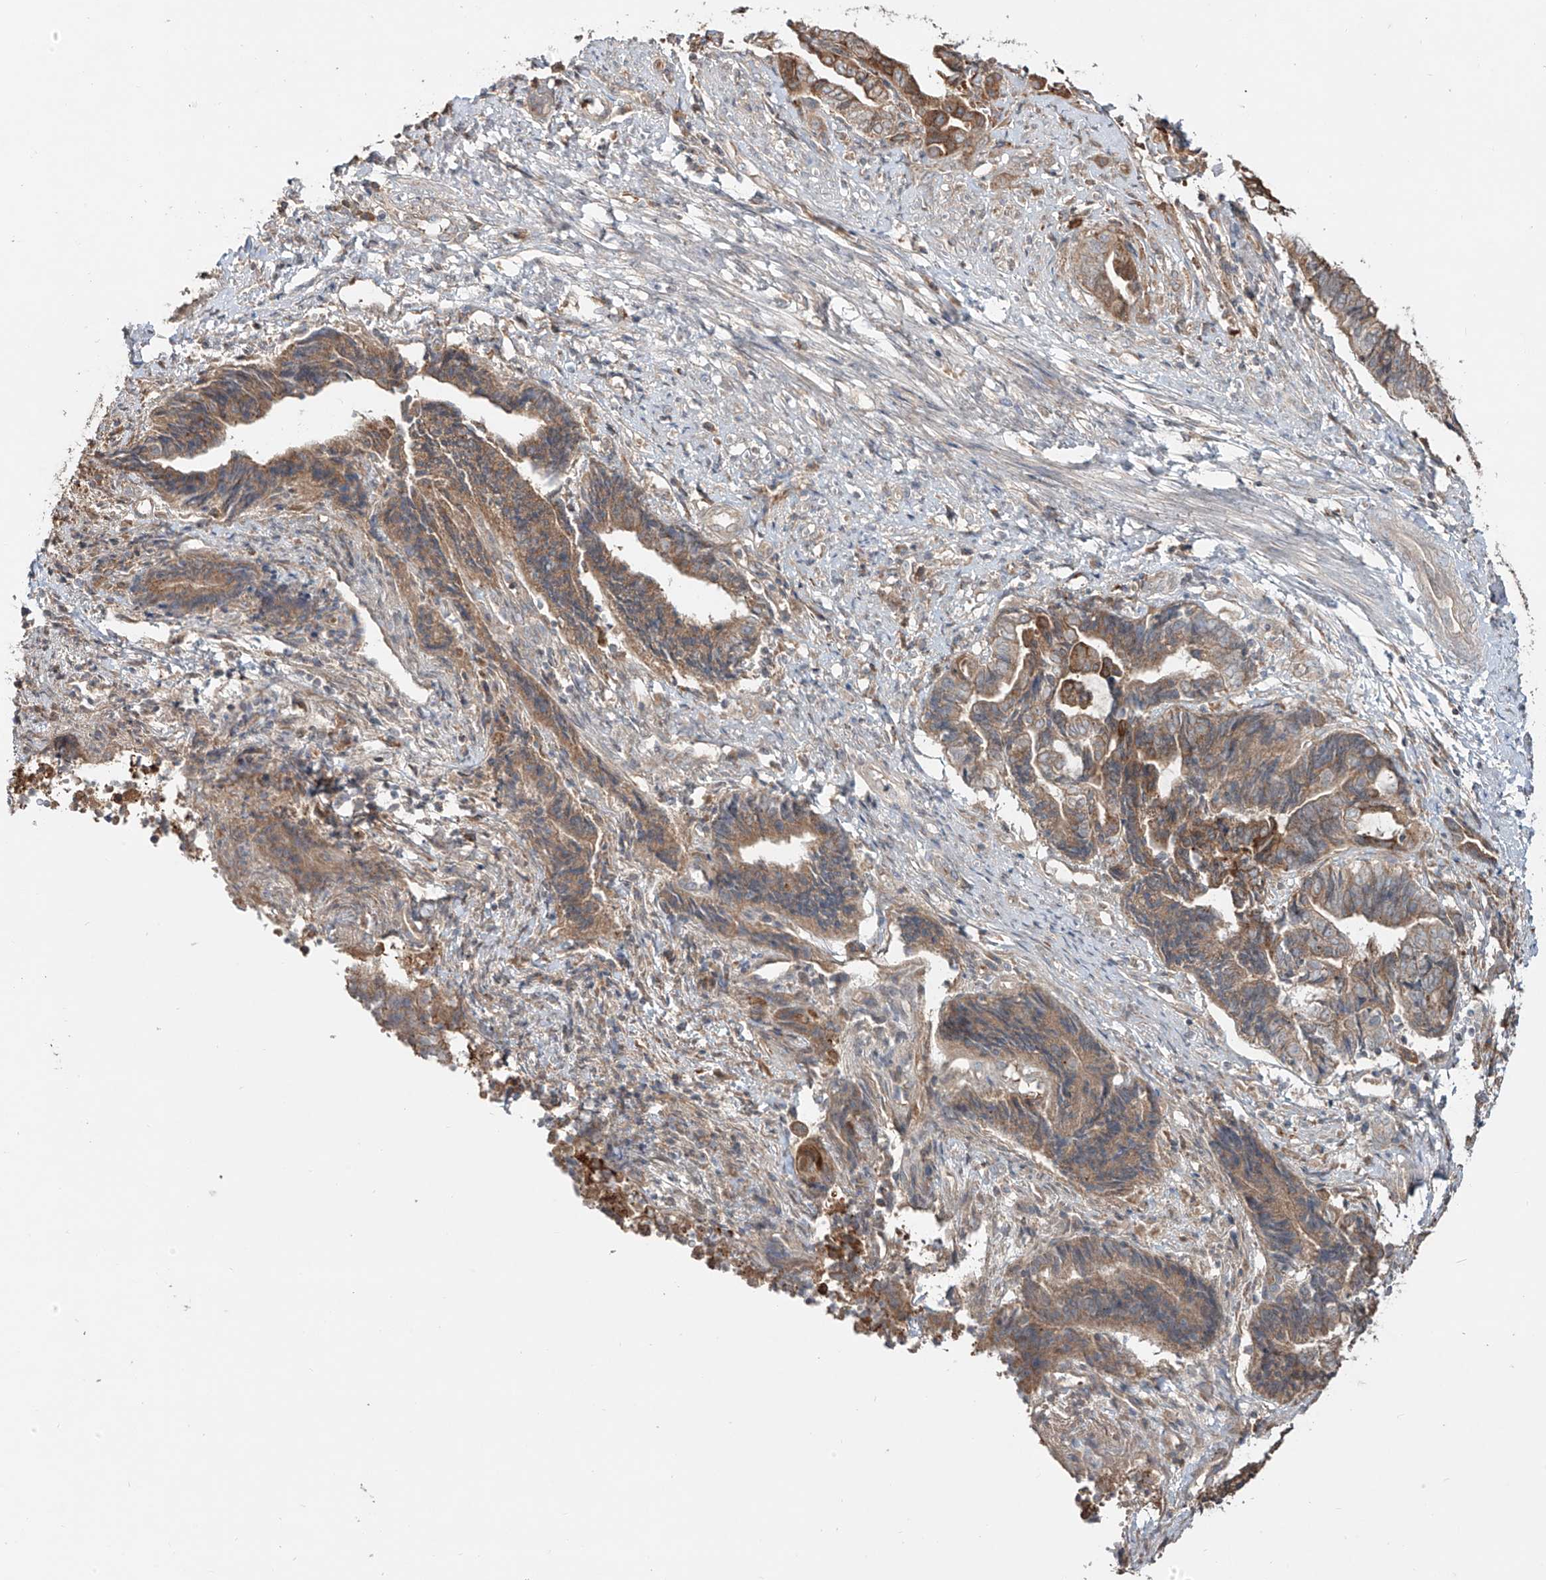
{"staining": {"intensity": "moderate", "quantity": ">75%", "location": "cytoplasmic/membranous"}, "tissue": "endometrial cancer", "cell_type": "Tumor cells", "image_type": "cancer", "snomed": [{"axis": "morphology", "description": "Adenocarcinoma, NOS"}, {"axis": "topography", "description": "Uterus"}, {"axis": "topography", "description": "Endometrium"}], "caption": "DAB (3,3'-diaminobenzidine) immunohistochemical staining of endometrial cancer reveals moderate cytoplasmic/membranous protein positivity in approximately >75% of tumor cells. The protein of interest is shown in brown color, while the nuclei are stained blue.", "gene": "ERO1A", "patient": {"sex": "female", "age": 70}}